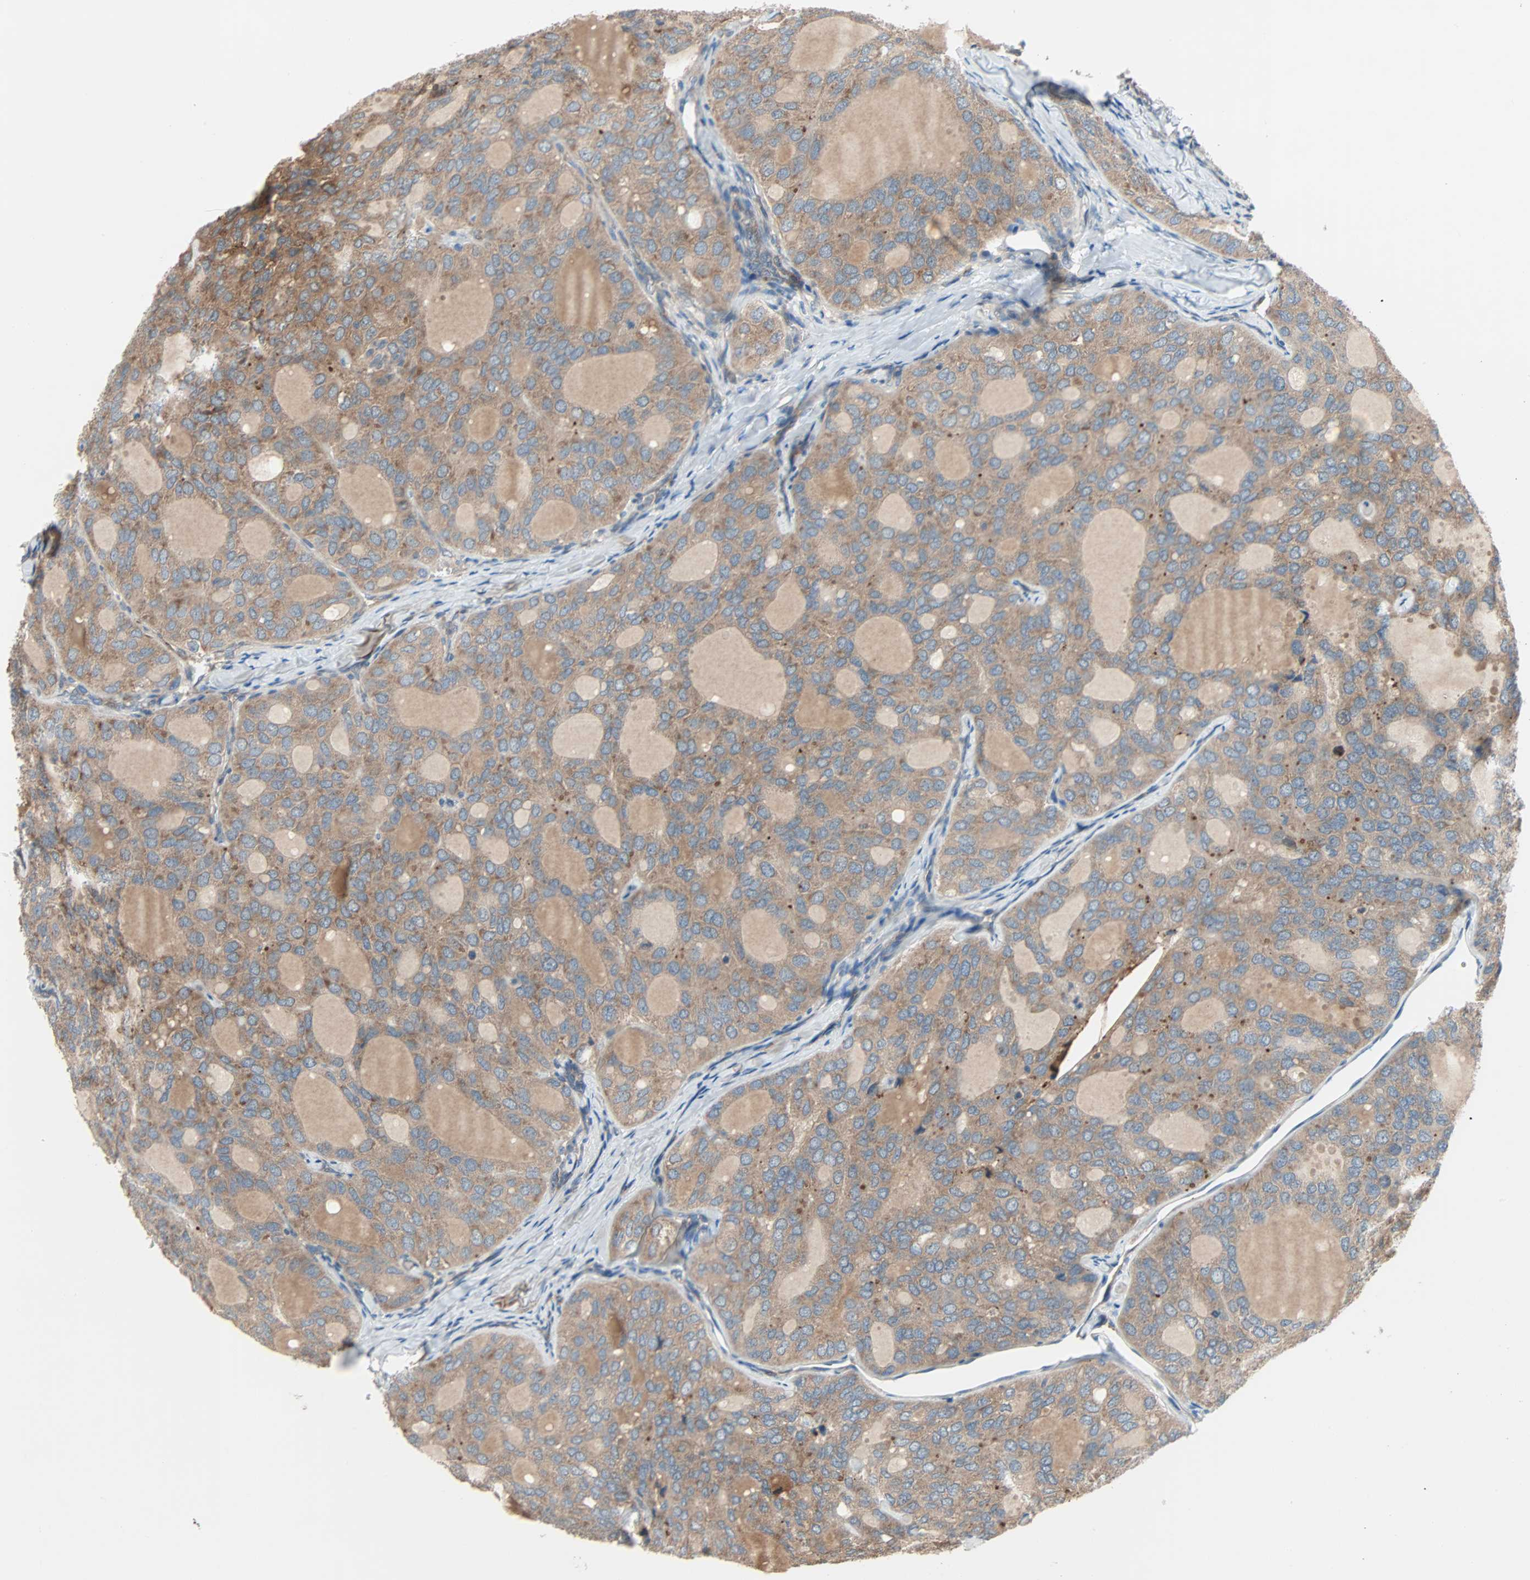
{"staining": {"intensity": "moderate", "quantity": ">75%", "location": "cytoplasmic/membranous"}, "tissue": "thyroid cancer", "cell_type": "Tumor cells", "image_type": "cancer", "snomed": [{"axis": "morphology", "description": "Follicular adenoma carcinoma, NOS"}, {"axis": "topography", "description": "Thyroid gland"}], "caption": "Immunohistochemistry micrograph of human thyroid cancer (follicular adenoma carcinoma) stained for a protein (brown), which displays medium levels of moderate cytoplasmic/membranous positivity in approximately >75% of tumor cells.", "gene": "XYLT1", "patient": {"sex": "male", "age": 75}}